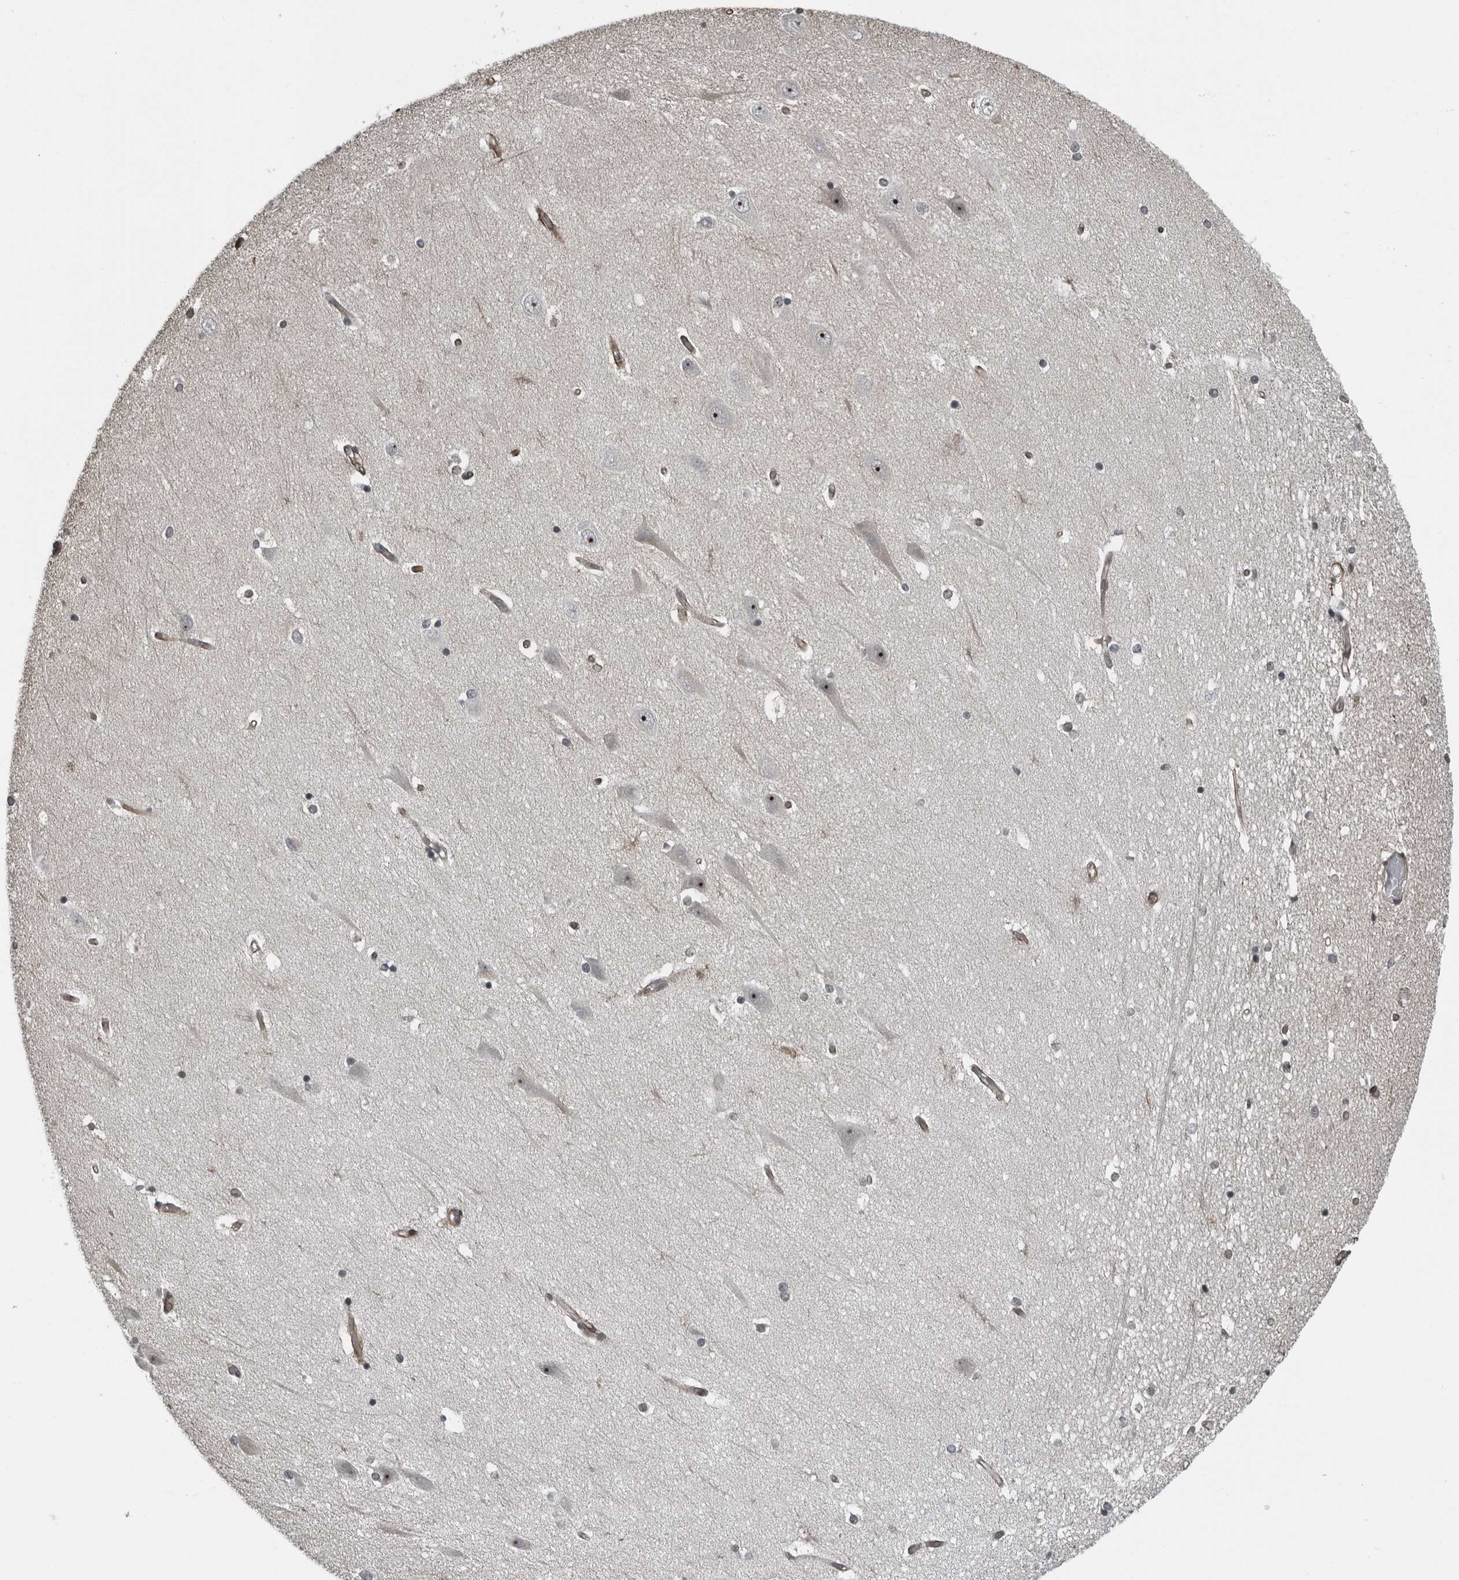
{"staining": {"intensity": "negative", "quantity": "none", "location": "none"}, "tissue": "hippocampus", "cell_type": "Glial cells", "image_type": "normal", "snomed": [{"axis": "morphology", "description": "Normal tissue, NOS"}, {"axis": "topography", "description": "Hippocampus"}], "caption": "Protein analysis of normal hippocampus exhibits no significant expression in glial cells.", "gene": "FAM102B", "patient": {"sex": "male", "age": 45}}